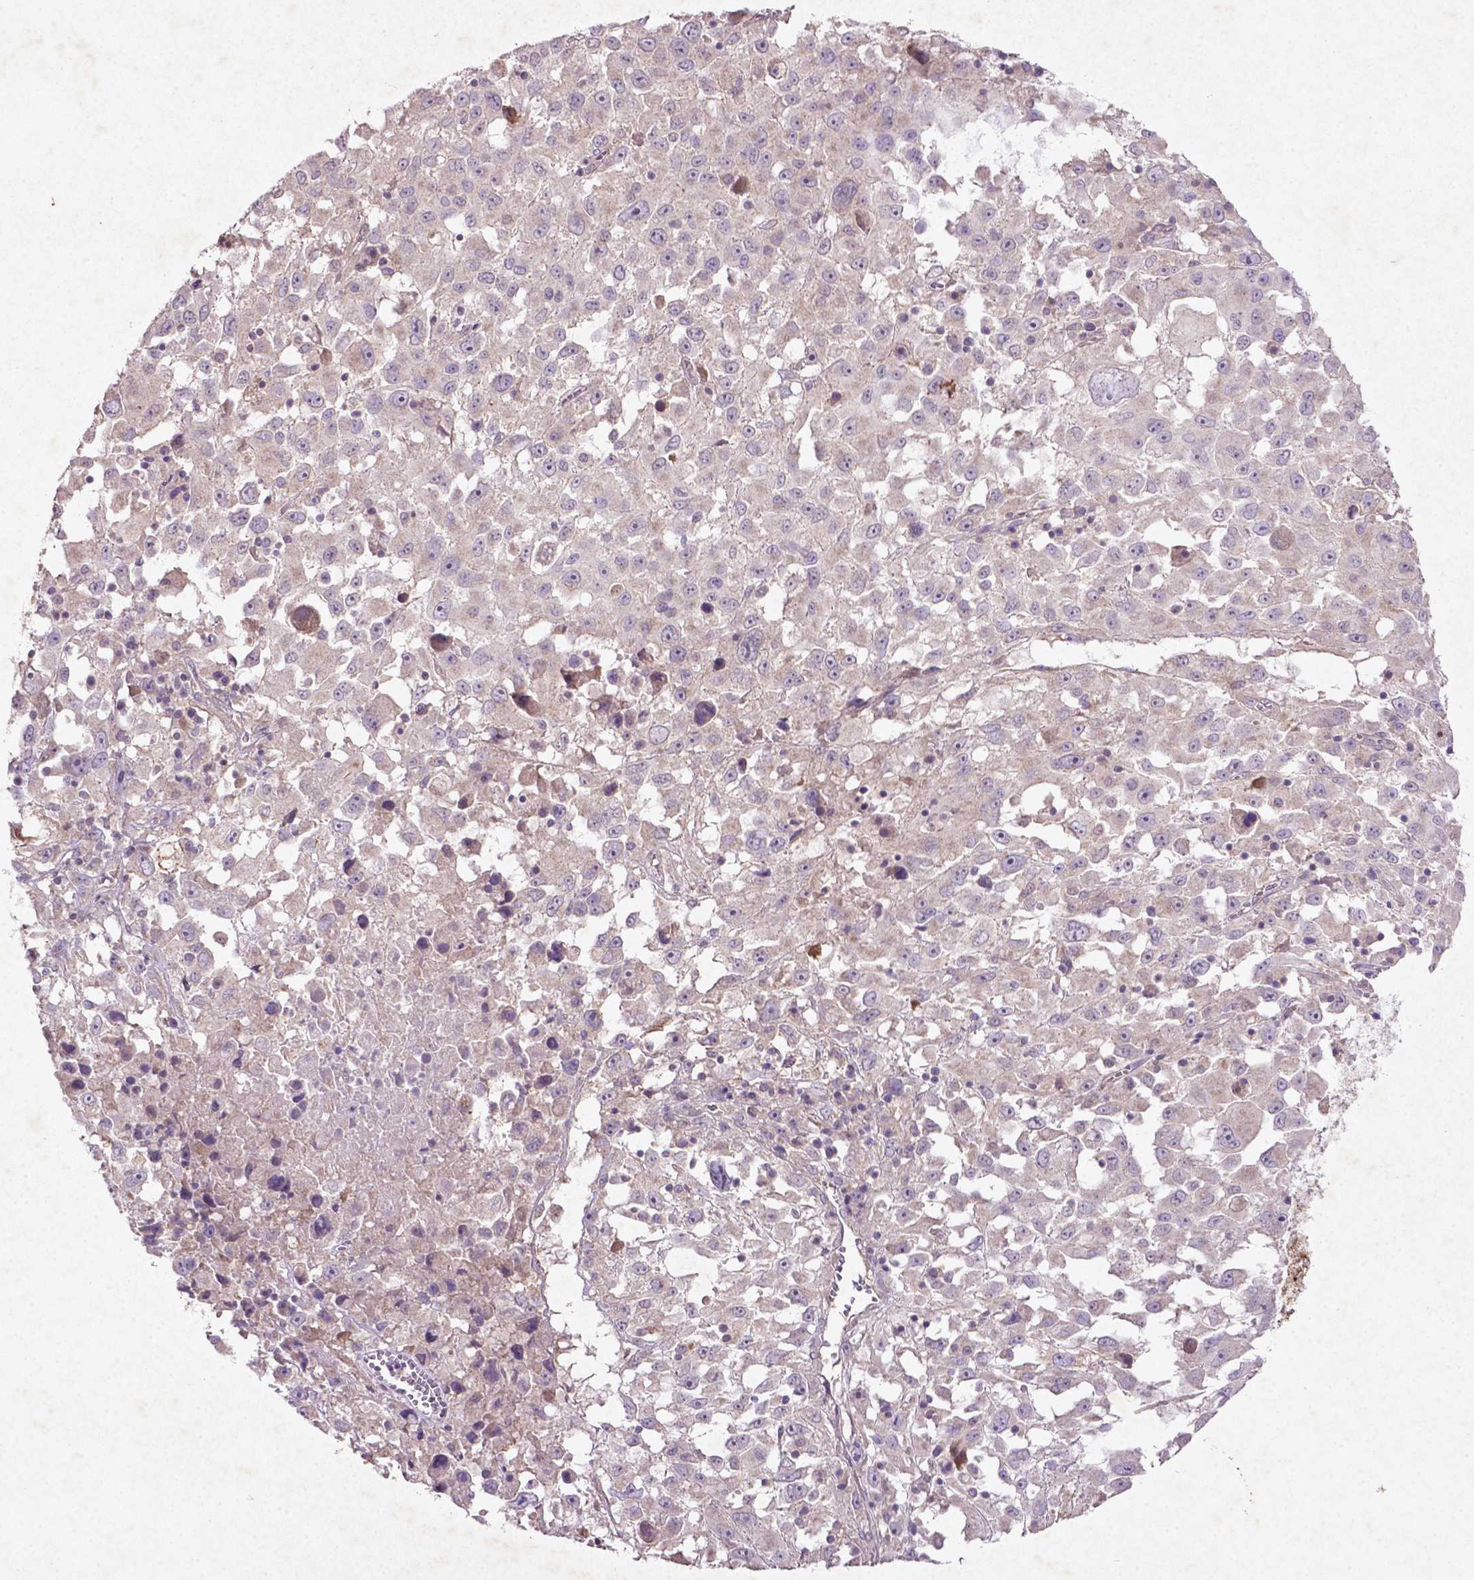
{"staining": {"intensity": "negative", "quantity": "none", "location": "none"}, "tissue": "melanoma", "cell_type": "Tumor cells", "image_type": "cancer", "snomed": [{"axis": "morphology", "description": "Malignant melanoma, Metastatic site"}, {"axis": "topography", "description": "Soft tissue"}], "caption": "This is an IHC image of human melanoma. There is no positivity in tumor cells.", "gene": "MTOR", "patient": {"sex": "male", "age": 50}}